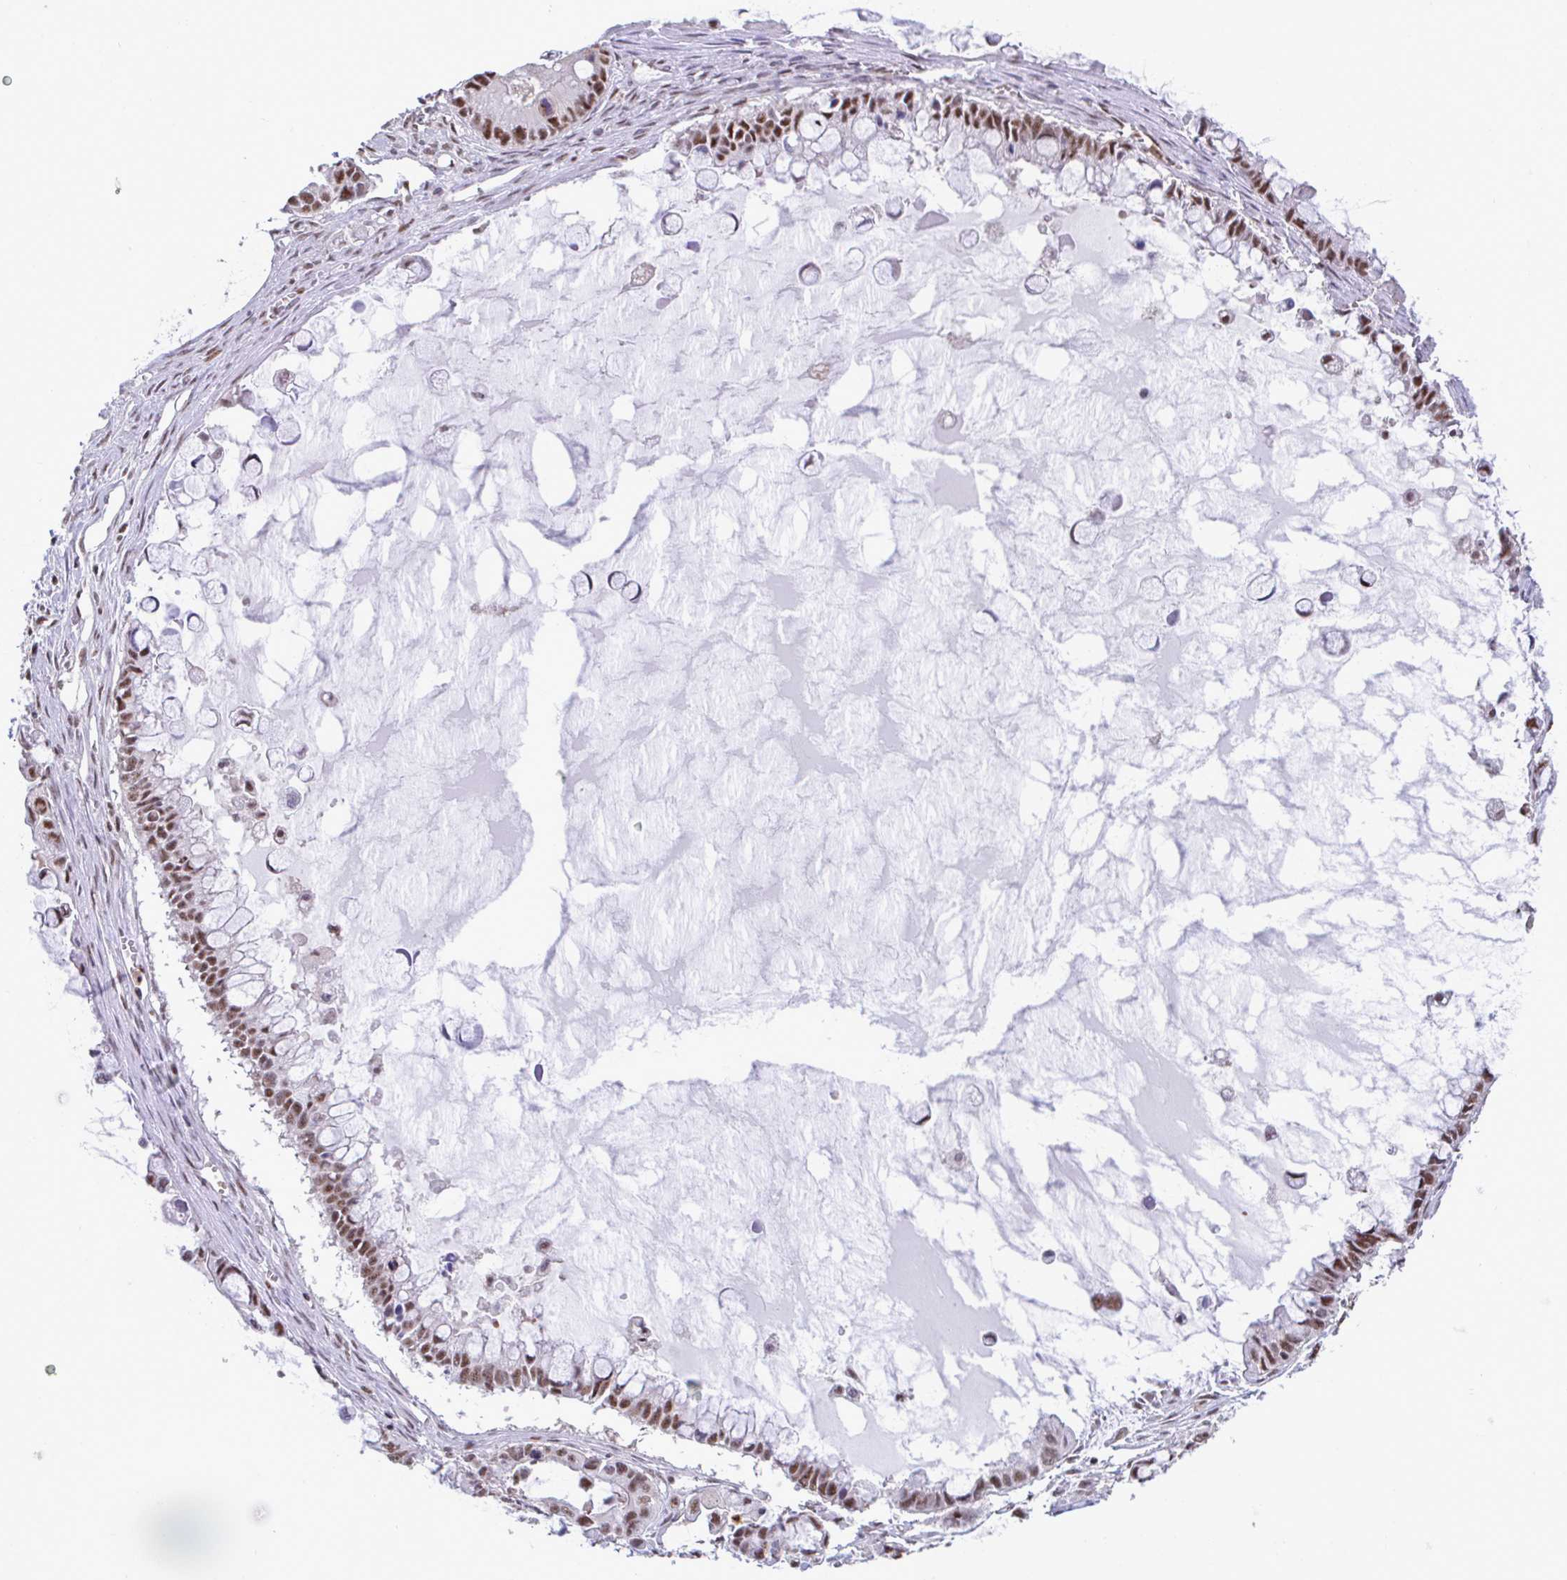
{"staining": {"intensity": "moderate", "quantity": ">75%", "location": "nuclear"}, "tissue": "ovarian cancer", "cell_type": "Tumor cells", "image_type": "cancer", "snomed": [{"axis": "morphology", "description": "Cystadenocarcinoma, mucinous, NOS"}, {"axis": "topography", "description": "Ovary"}], "caption": "Ovarian cancer was stained to show a protein in brown. There is medium levels of moderate nuclear positivity in about >75% of tumor cells.", "gene": "OR6K3", "patient": {"sex": "female", "age": 63}}